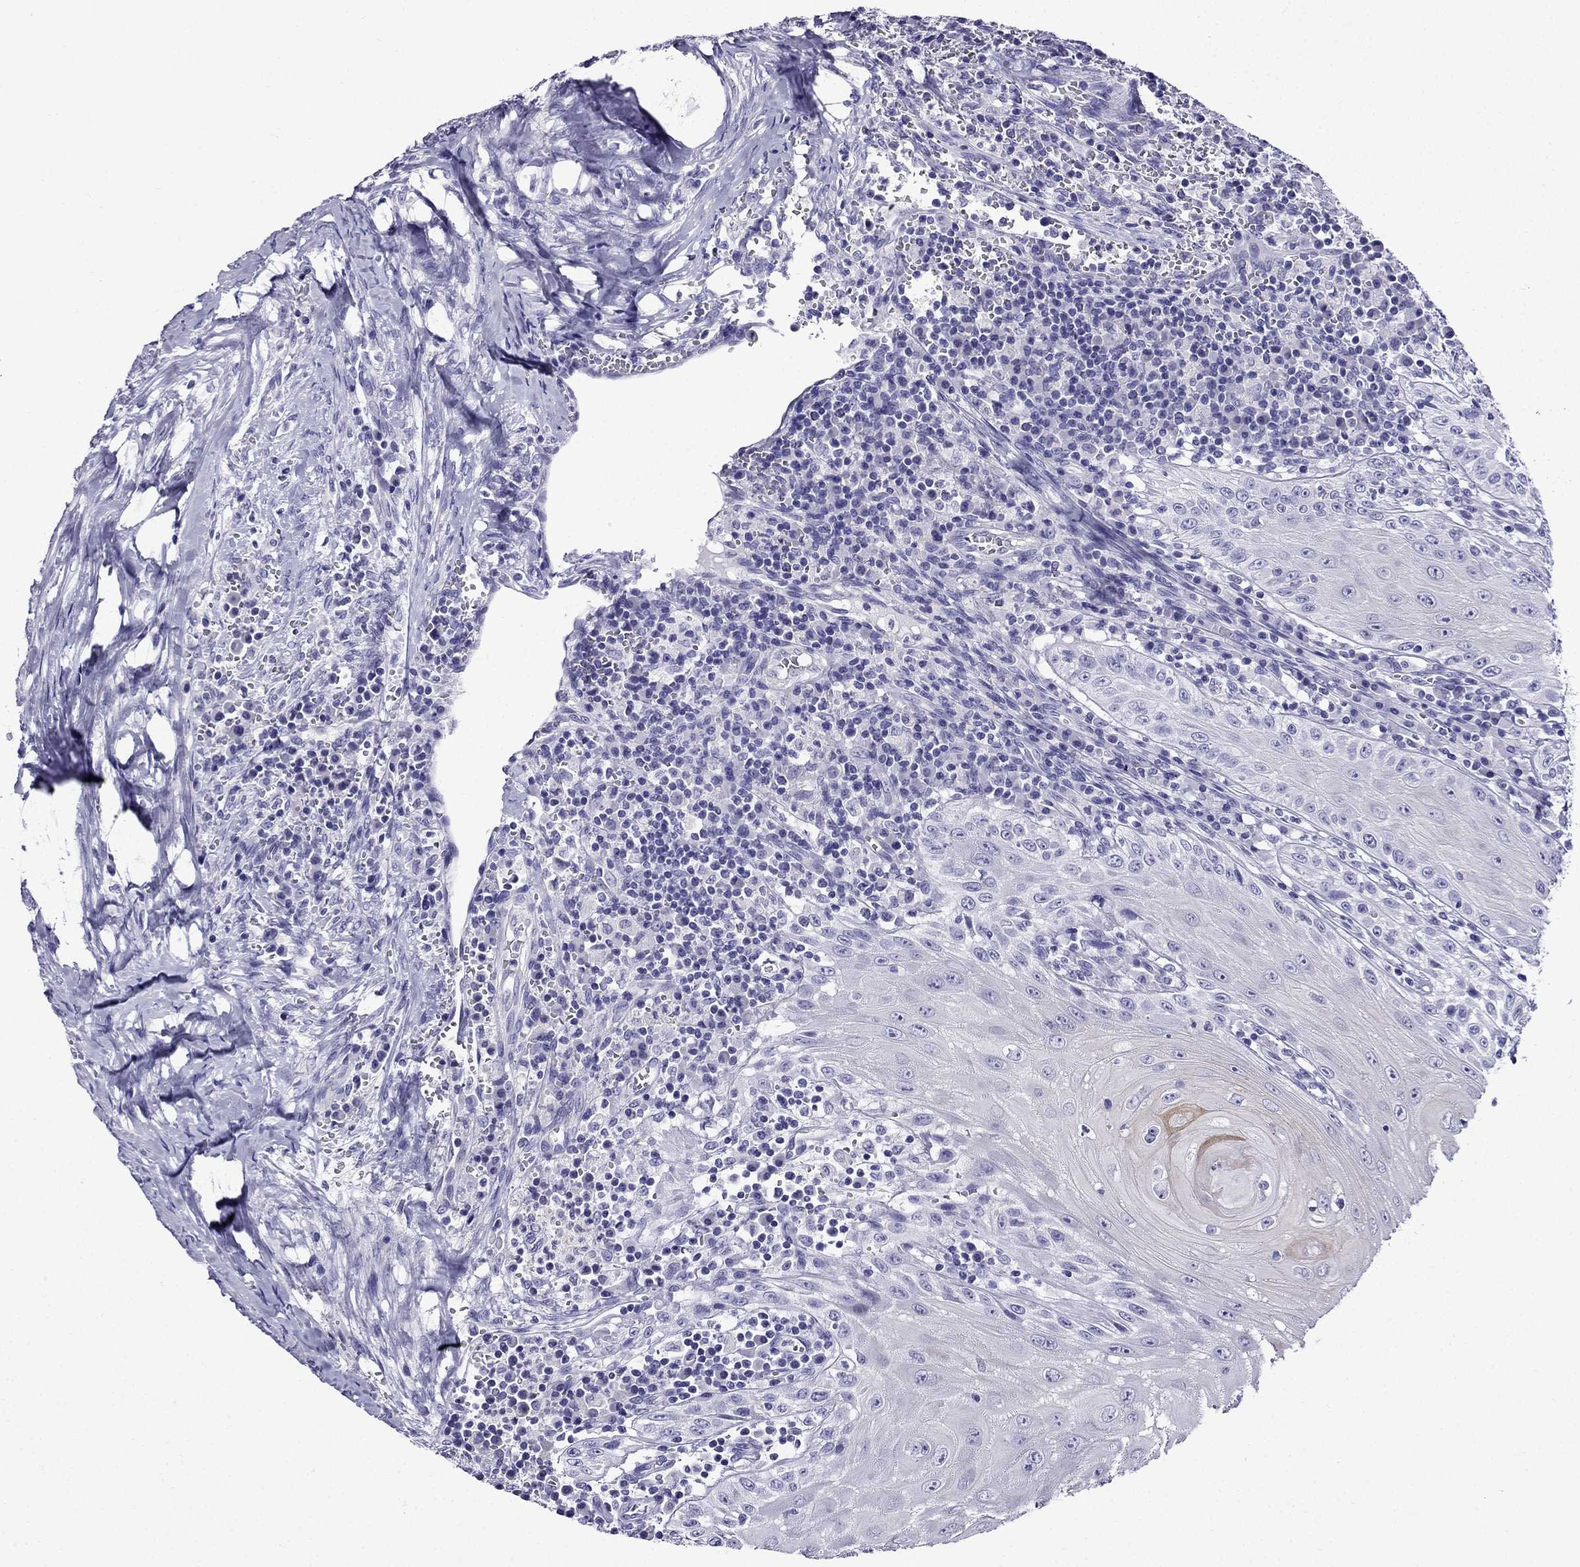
{"staining": {"intensity": "negative", "quantity": "none", "location": "none"}, "tissue": "head and neck cancer", "cell_type": "Tumor cells", "image_type": "cancer", "snomed": [{"axis": "morphology", "description": "Squamous cell carcinoma, NOS"}, {"axis": "topography", "description": "Oral tissue"}, {"axis": "topography", "description": "Head-Neck"}], "caption": "This is a photomicrograph of immunohistochemistry (IHC) staining of squamous cell carcinoma (head and neck), which shows no staining in tumor cells.", "gene": "ERC2", "patient": {"sex": "male", "age": 58}}